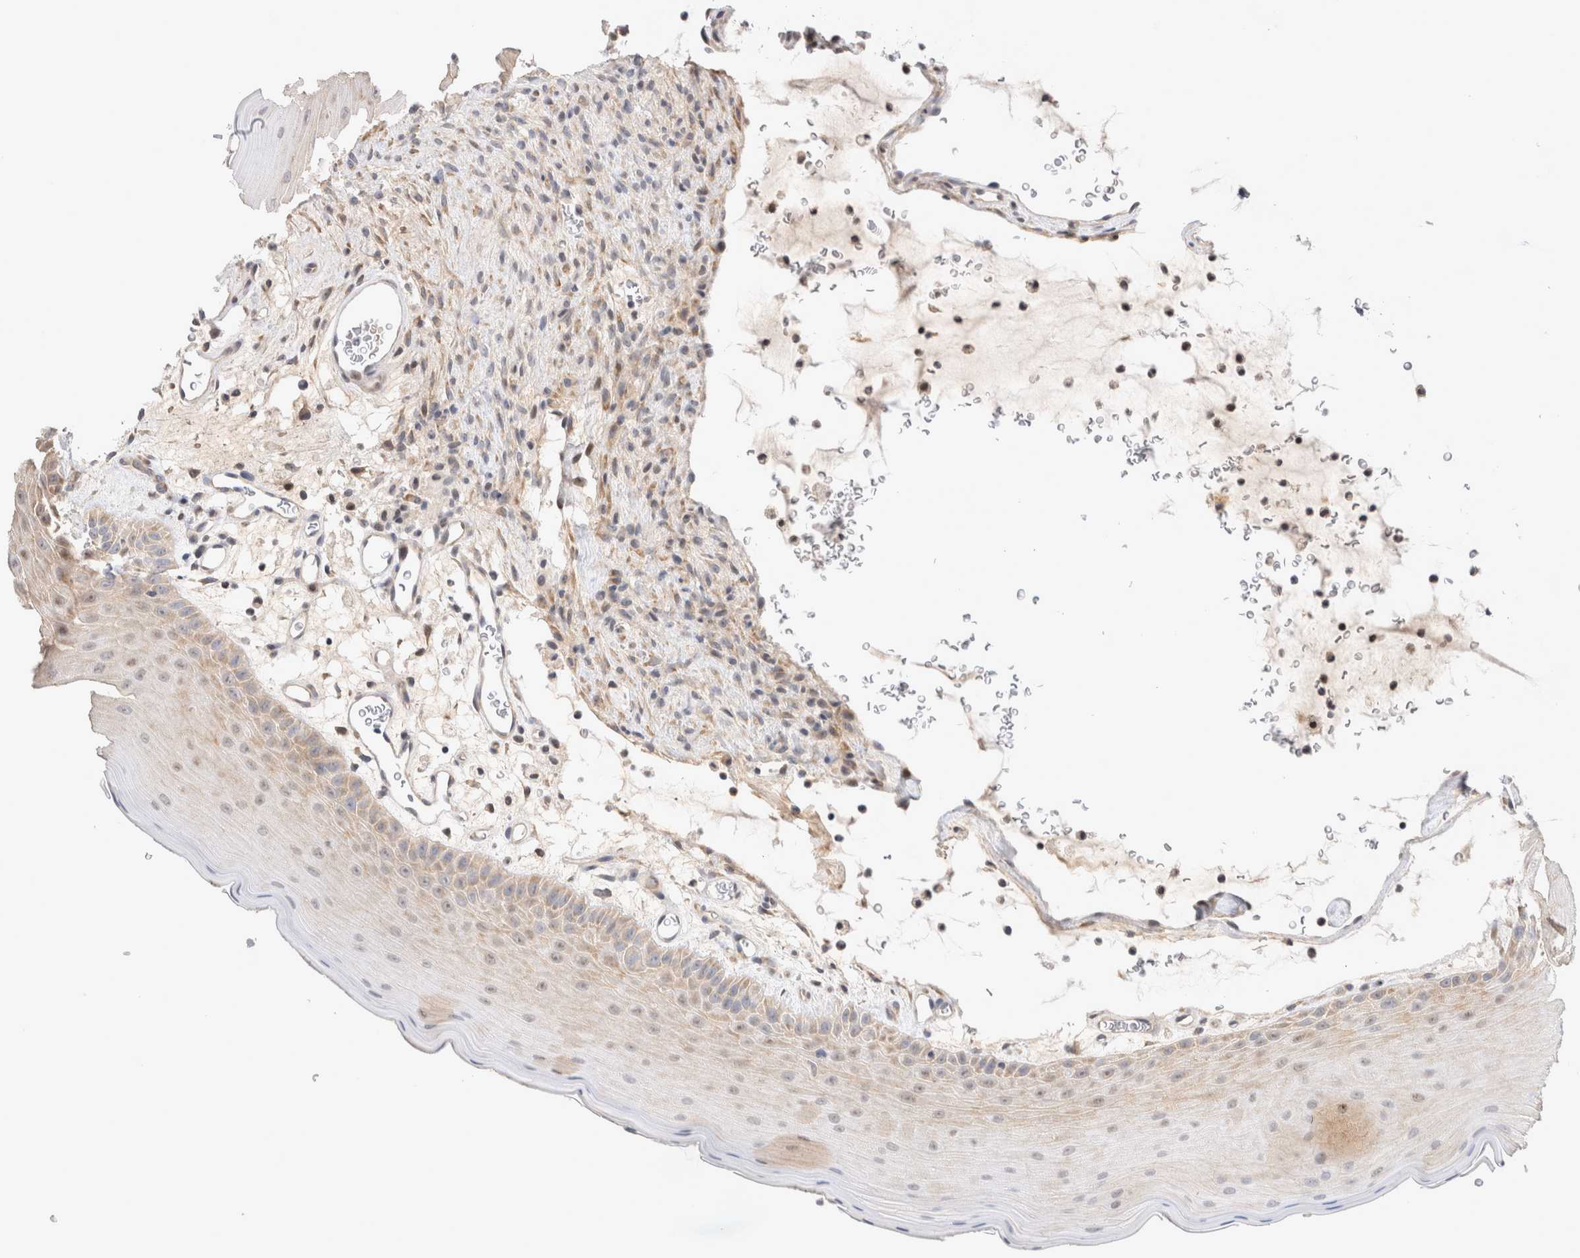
{"staining": {"intensity": "weak", "quantity": "<25%", "location": "cytoplasmic/membranous"}, "tissue": "oral mucosa", "cell_type": "Squamous epithelial cells", "image_type": "normal", "snomed": [{"axis": "morphology", "description": "Normal tissue, NOS"}, {"axis": "topography", "description": "Oral tissue"}], "caption": "The micrograph displays no significant expression in squamous epithelial cells of oral mucosa.", "gene": "TCF4", "patient": {"sex": "male", "age": 13}}